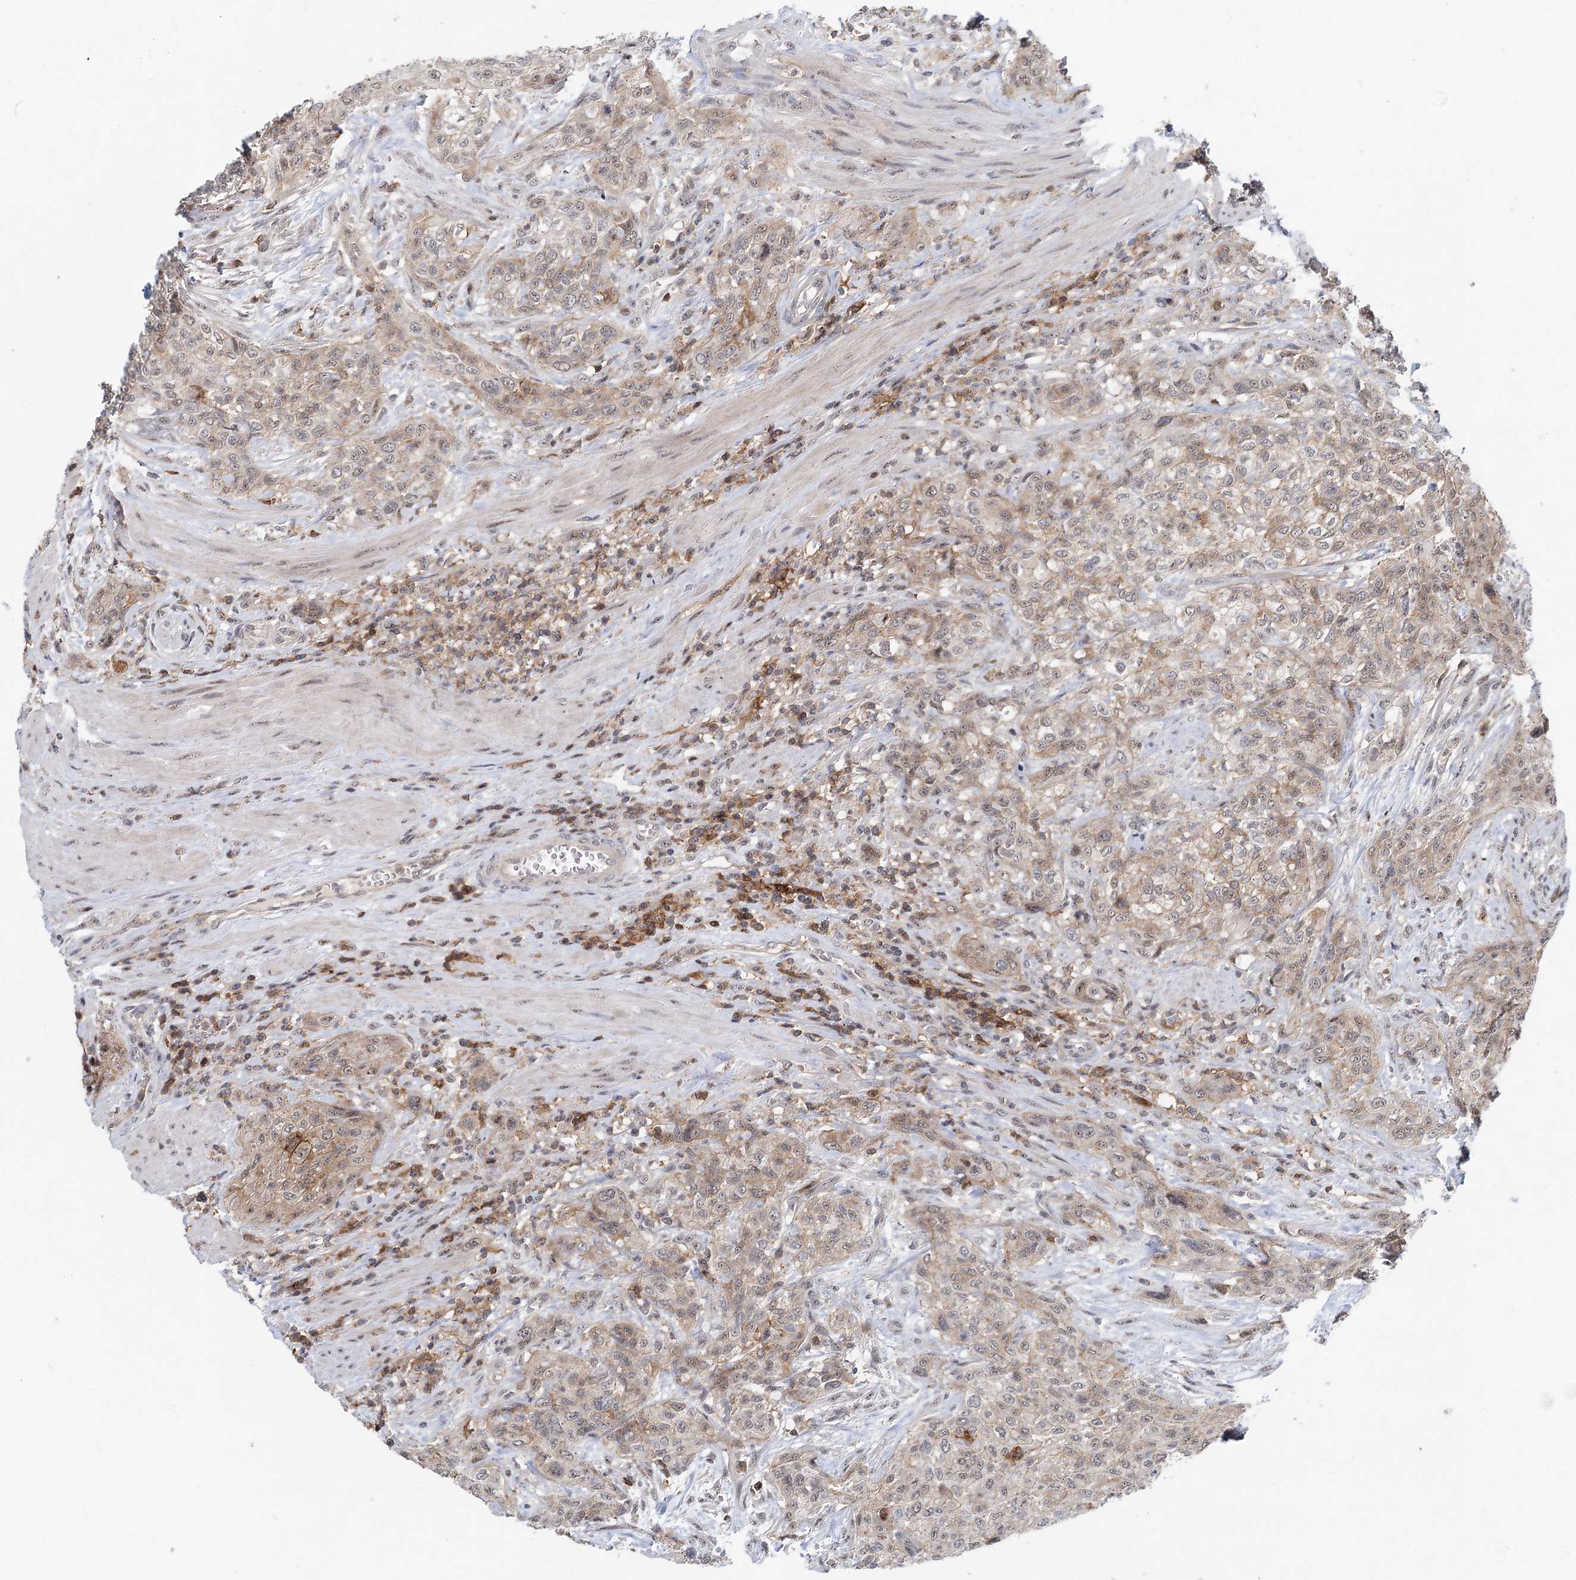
{"staining": {"intensity": "weak", "quantity": ">75%", "location": "cytoplasmic/membranous,nuclear"}, "tissue": "urothelial cancer", "cell_type": "Tumor cells", "image_type": "cancer", "snomed": [{"axis": "morphology", "description": "Normal tissue, NOS"}, {"axis": "morphology", "description": "Urothelial carcinoma, NOS"}, {"axis": "topography", "description": "Urinary bladder"}, {"axis": "topography", "description": "Peripheral nerve tissue"}], "caption": "Human transitional cell carcinoma stained with a brown dye displays weak cytoplasmic/membranous and nuclear positive expression in approximately >75% of tumor cells.", "gene": "CDC42SE2", "patient": {"sex": "male", "age": 35}}